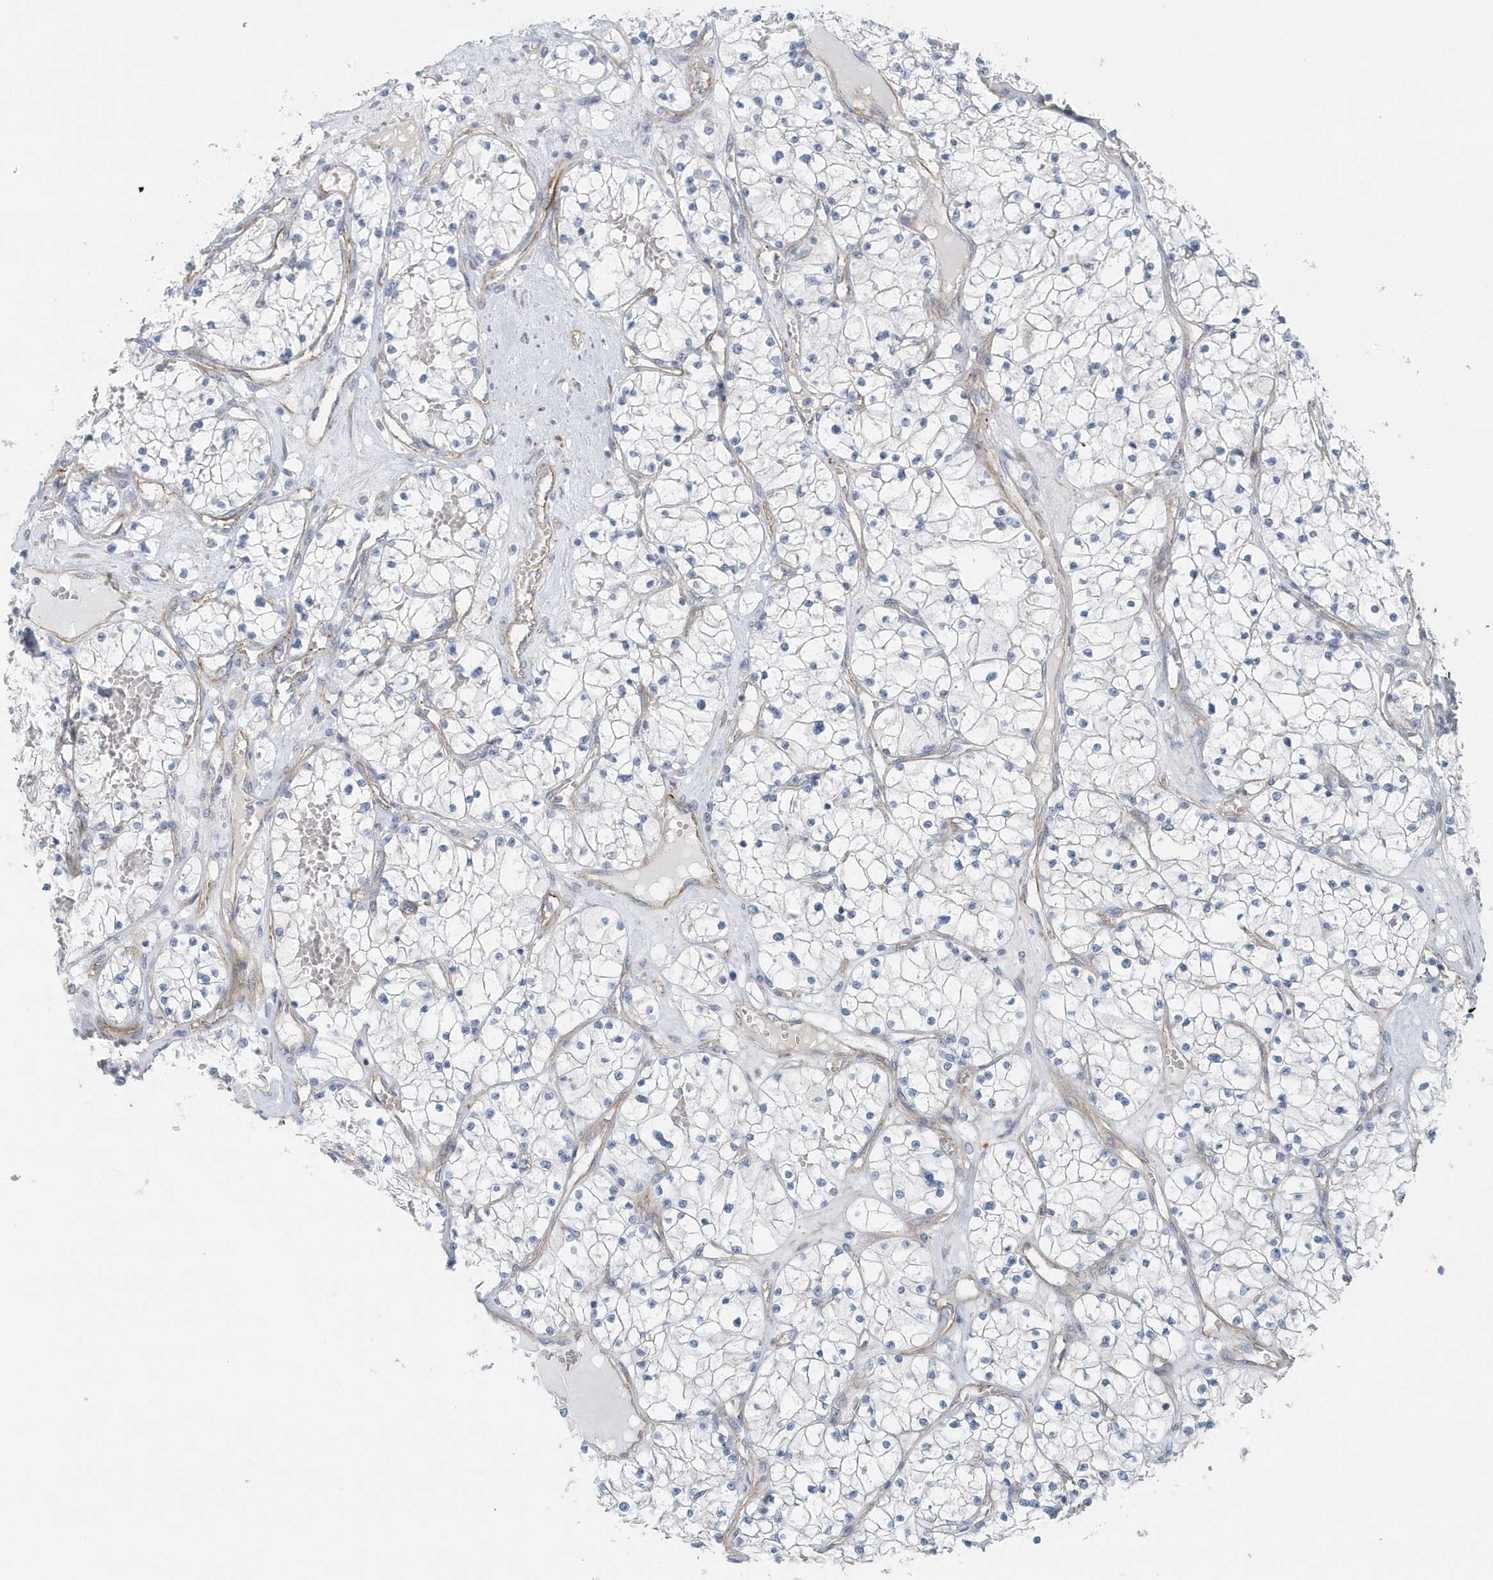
{"staining": {"intensity": "negative", "quantity": "none", "location": "none"}, "tissue": "renal cancer", "cell_type": "Tumor cells", "image_type": "cancer", "snomed": [{"axis": "morphology", "description": "Normal tissue, NOS"}, {"axis": "morphology", "description": "Adenocarcinoma, NOS"}, {"axis": "topography", "description": "Kidney"}], "caption": "Immunohistochemical staining of renal cancer shows no significant expression in tumor cells. (Immunohistochemistry, brightfield microscopy, high magnification).", "gene": "GPR152", "patient": {"sex": "male", "age": 68}}